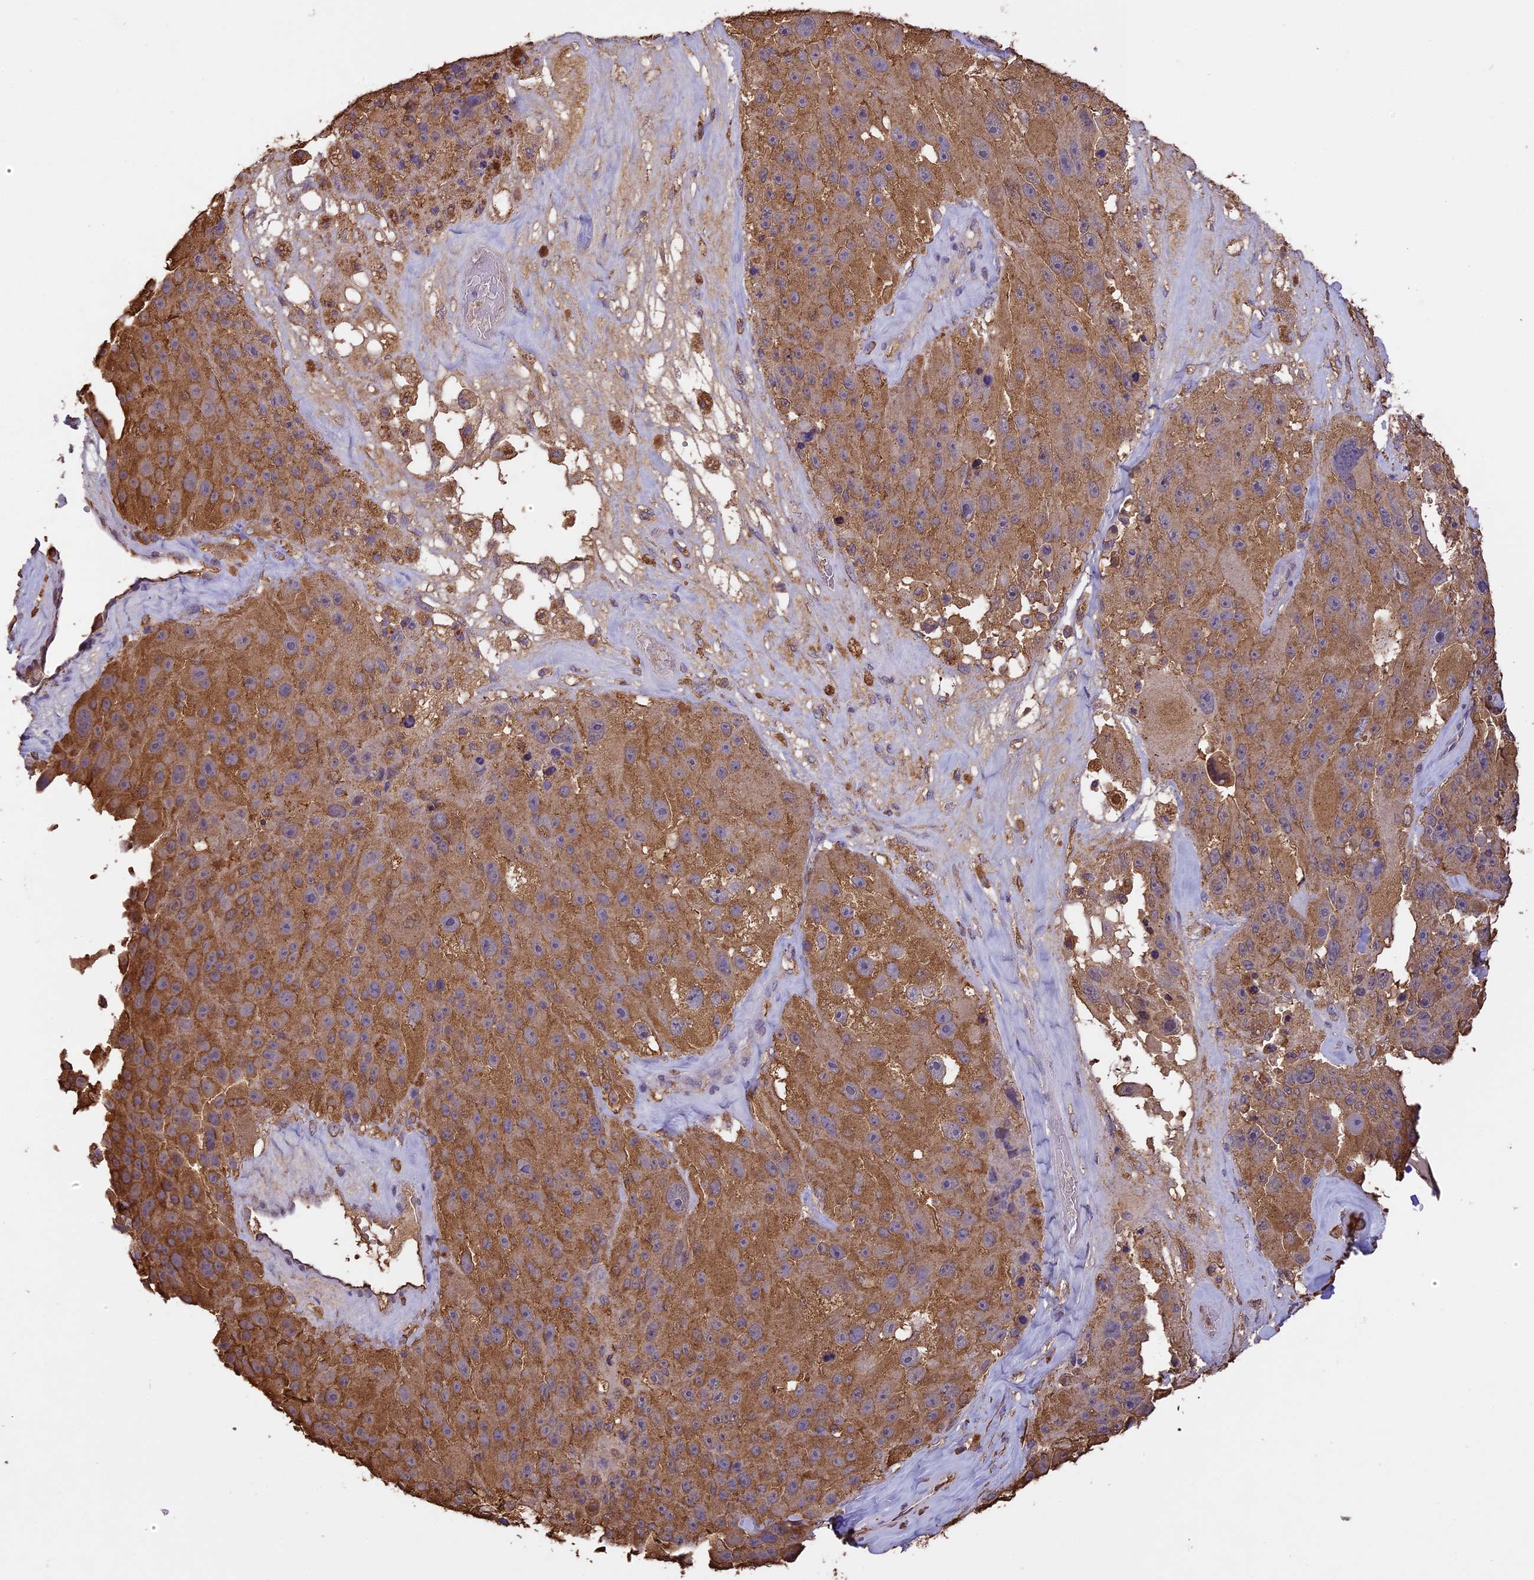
{"staining": {"intensity": "moderate", "quantity": ">75%", "location": "cytoplasmic/membranous"}, "tissue": "melanoma", "cell_type": "Tumor cells", "image_type": "cancer", "snomed": [{"axis": "morphology", "description": "Malignant melanoma, Metastatic site"}, {"axis": "topography", "description": "Lymph node"}], "caption": "High-magnification brightfield microscopy of melanoma stained with DAB (3,3'-diaminobenzidine) (brown) and counterstained with hematoxylin (blue). tumor cells exhibit moderate cytoplasmic/membranous positivity is present in about>75% of cells.", "gene": "ARHGAP19", "patient": {"sex": "male", "age": 62}}